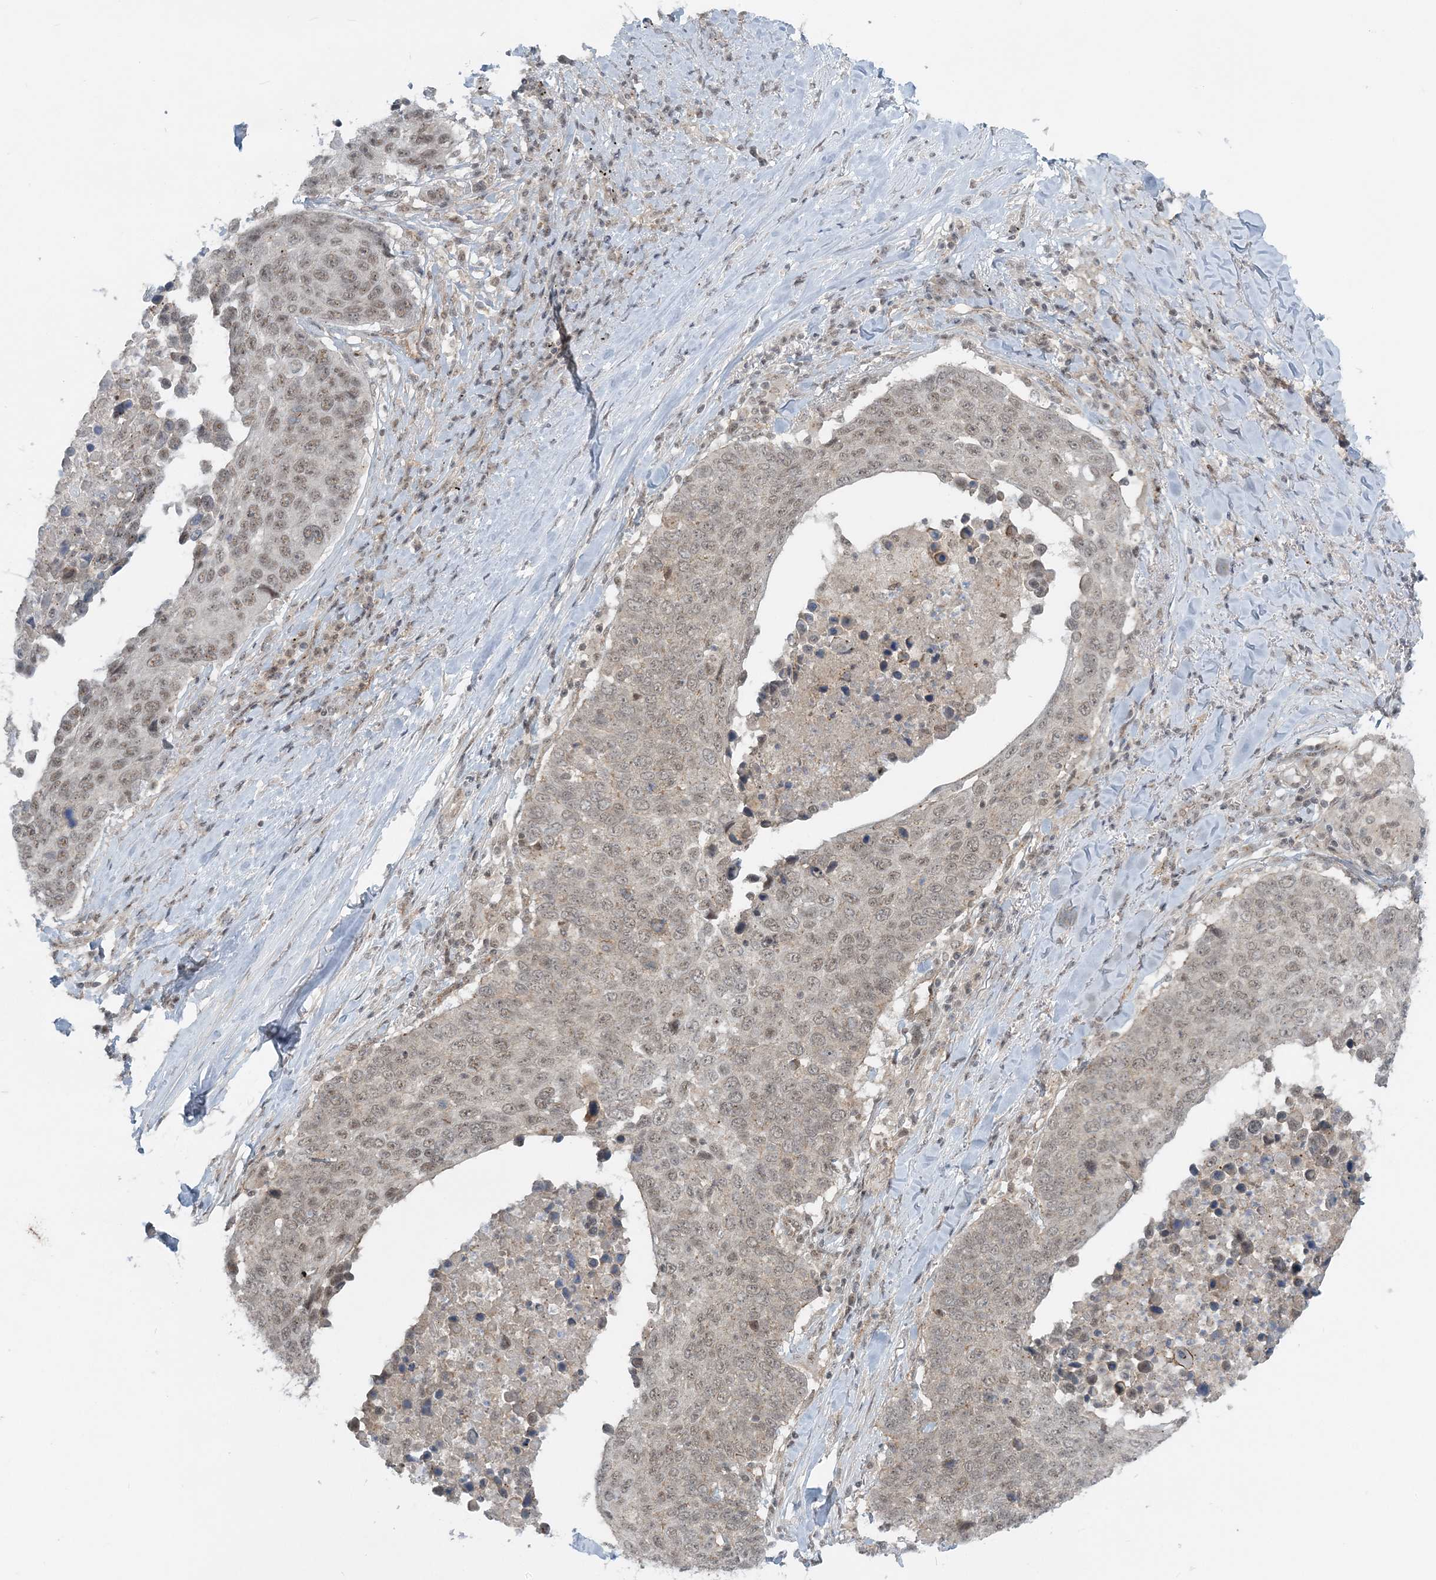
{"staining": {"intensity": "weak", "quantity": "25%-75%", "location": "nuclear"}, "tissue": "lung cancer", "cell_type": "Tumor cells", "image_type": "cancer", "snomed": [{"axis": "morphology", "description": "Squamous cell carcinoma, NOS"}, {"axis": "topography", "description": "Lung"}], "caption": "Immunohistochemical staining of human squamous cell carcinoma (lung) displays low levels of weak nuclear protein staining in approximately 25%-75% of tumor cells.", "gene": "ATP11A", "patient": {"sex": "male", "age": 66}}